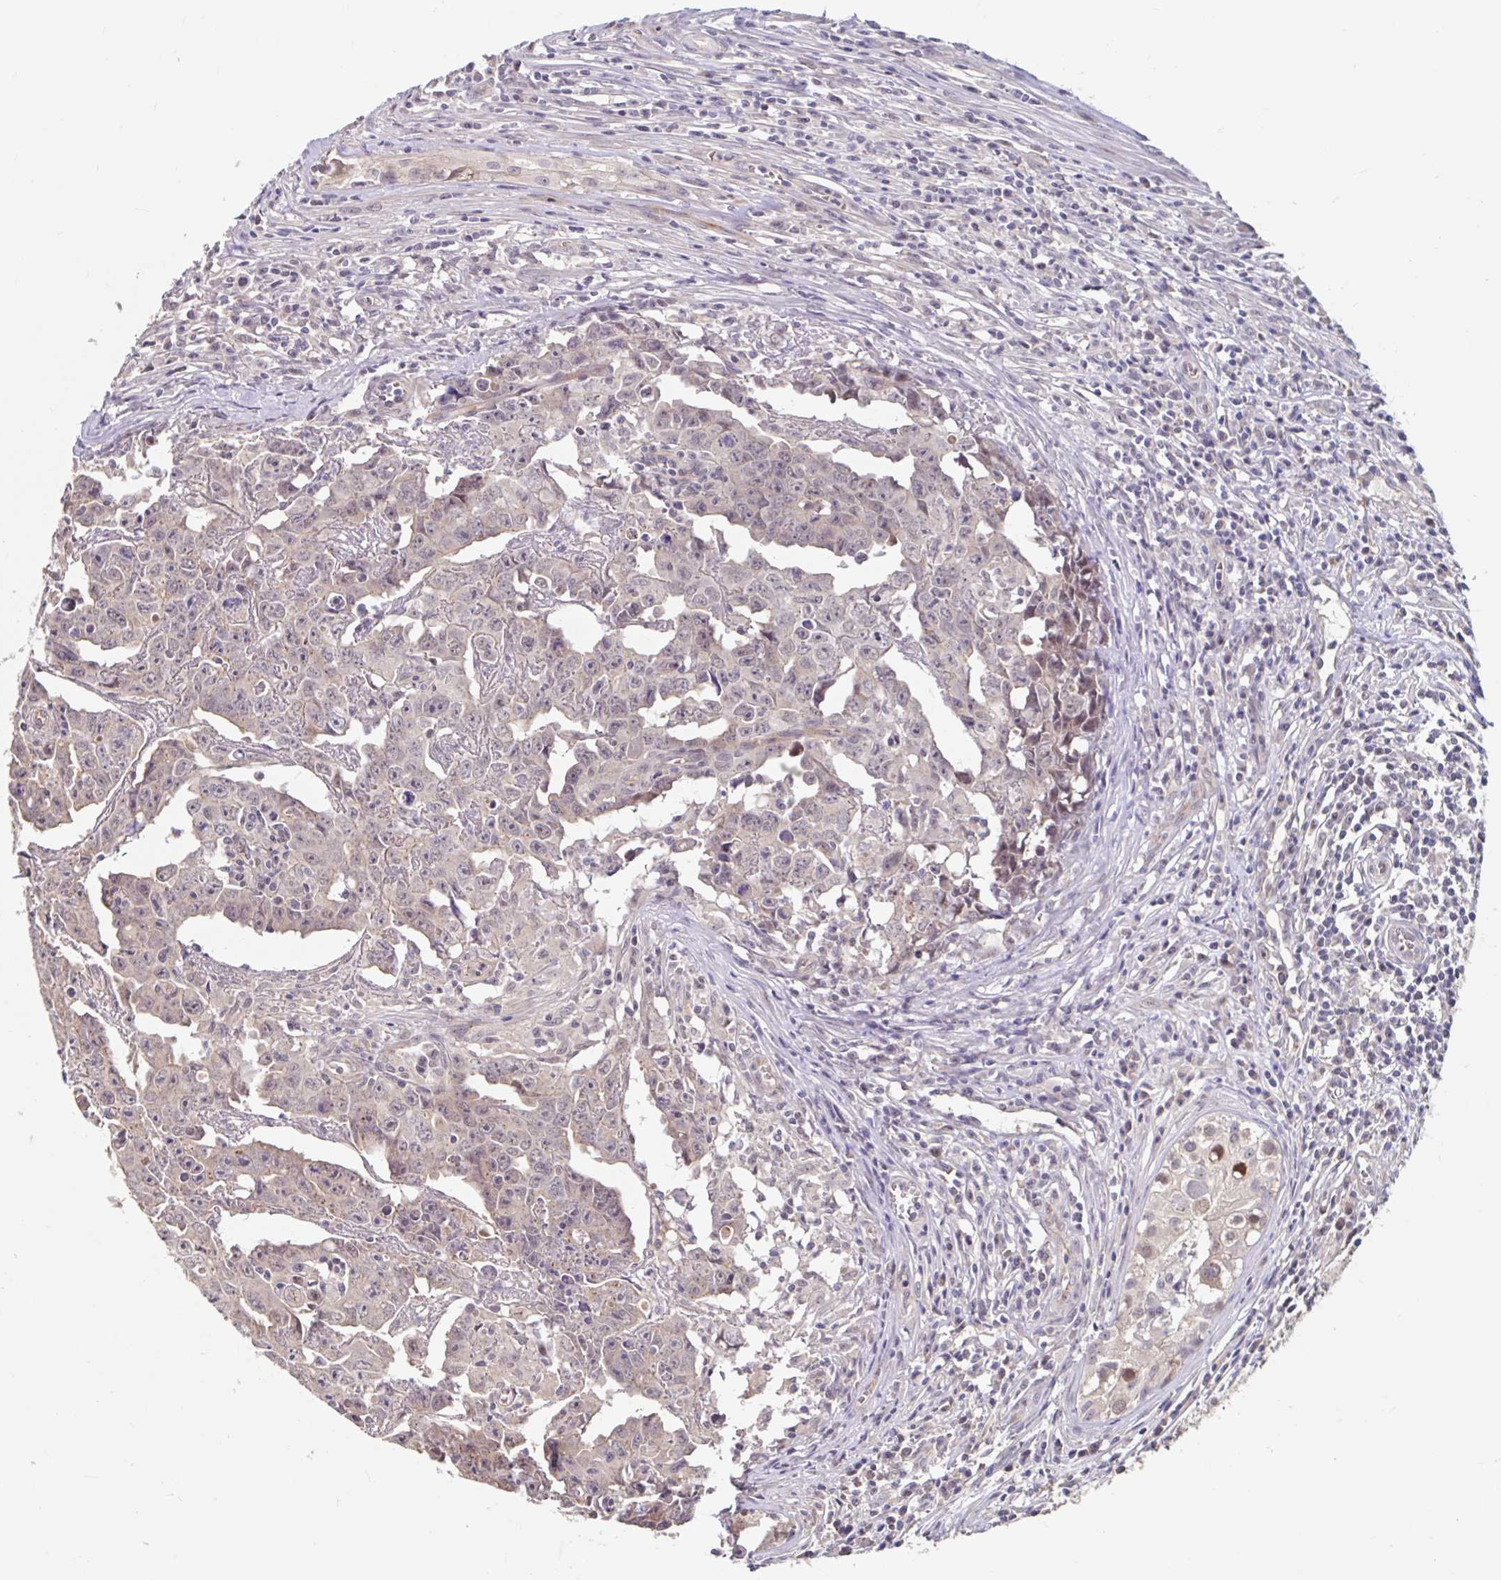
{"staining": {"intensity": "negative", "quantity": "none", "location": "none"}, "tissue": "testis cancer", "cell_type": "Tumor cells", "image_type": "cancer", "snomed": [{"axis": "morphology", "description": "Carcinoma, Embryonal, NOS"}, {"axis": "topography", "description": "Testis"}], "caption": "Human embryonal carcinoma (testis) stained for a protein using immunohistochemistry (IHC) reveals no positivity in tumor cells.", "gene": "STYXL1", "patient": {"sex": "male", "age": 22}}